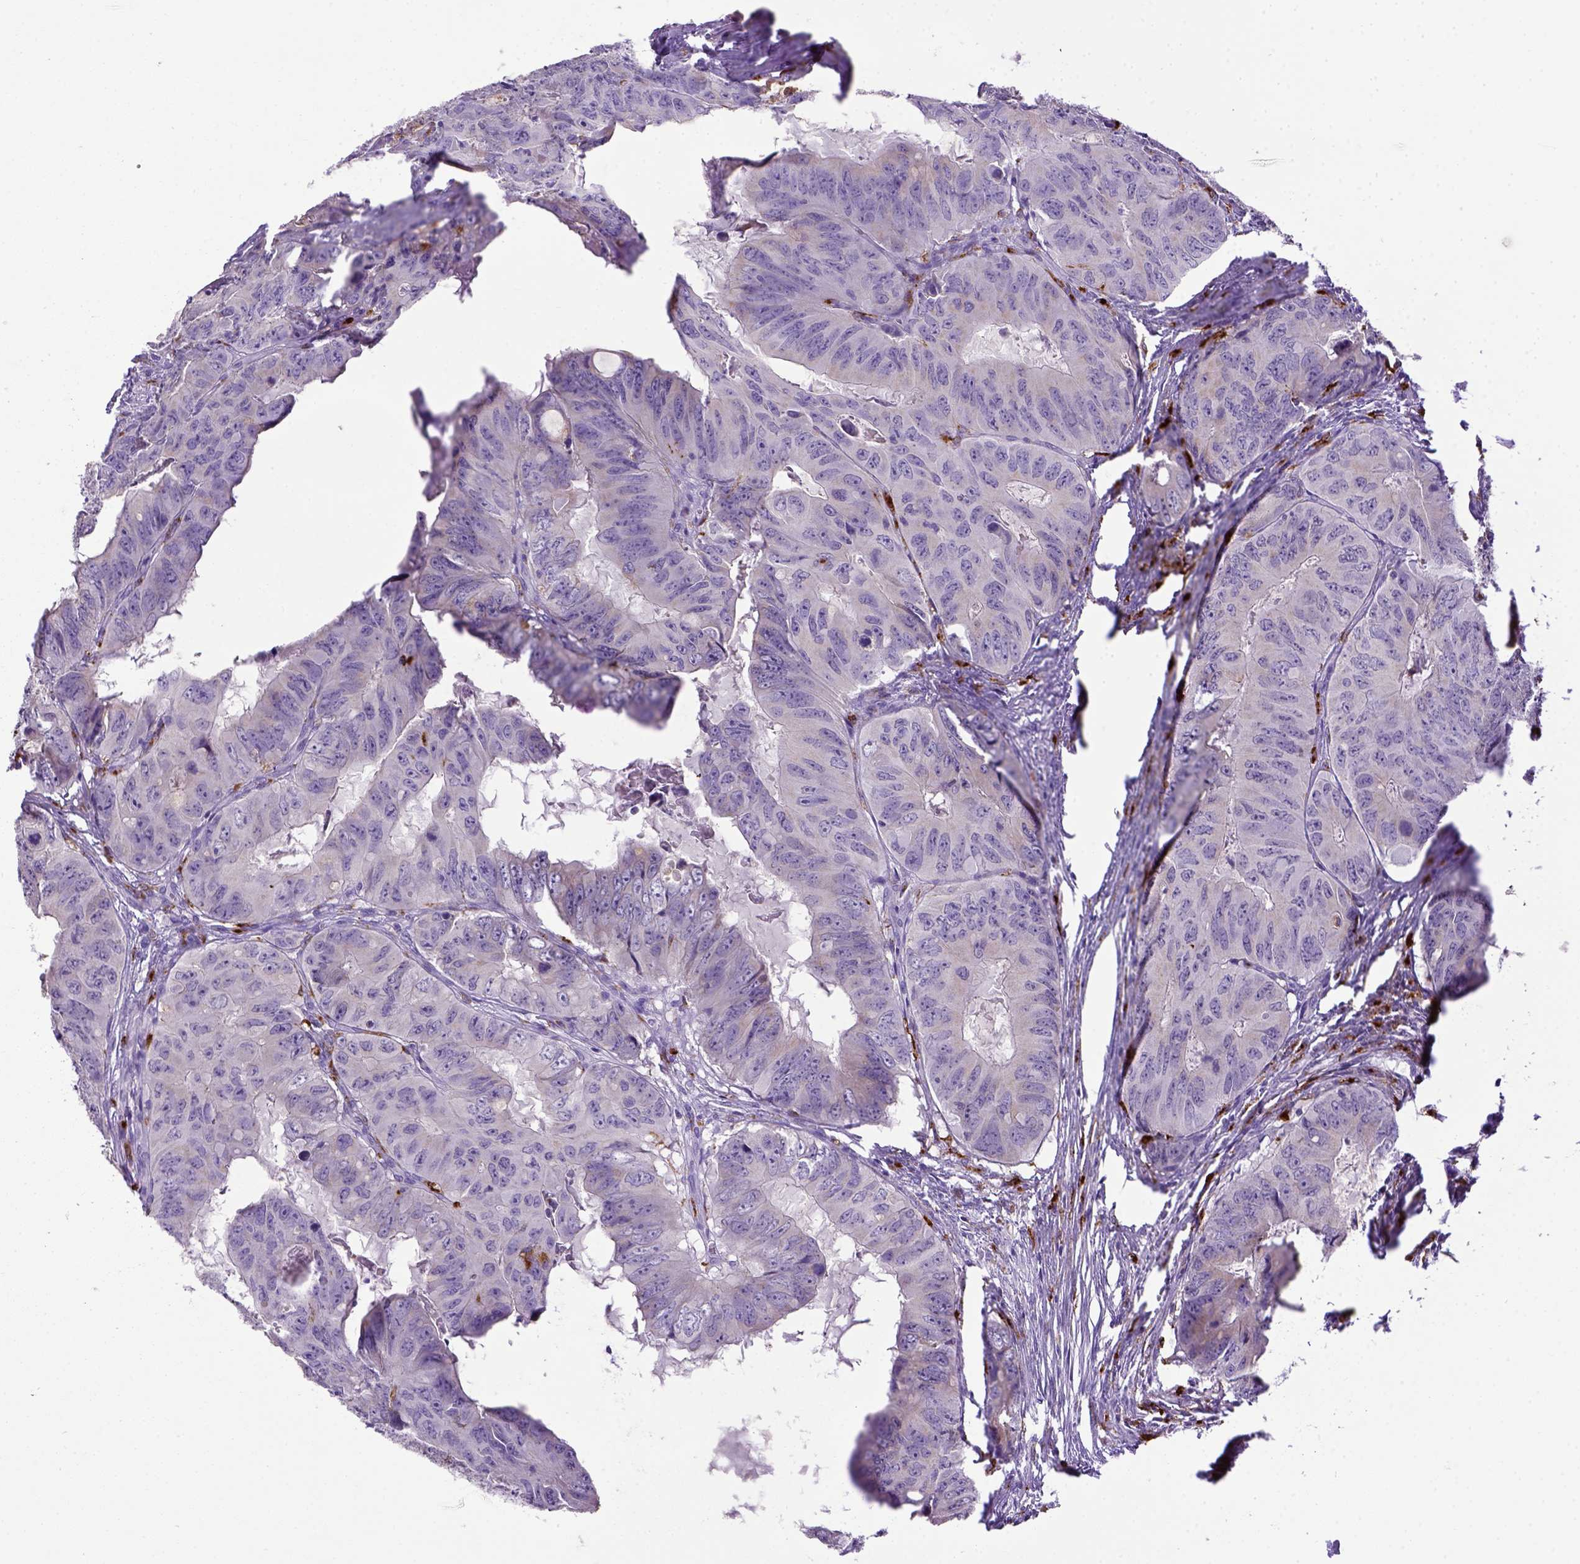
{"staining": {"intensity": "negative", "quantity": "none", "location": "none"}, "tissue": "colorectal cancer", "cell_type": "Tumor cells", "image_type": "cancer", "snomed": [{"axis": "morphology", "description": "Adenocarcinoma, NOS"}, {"axis": "topography", "description": "Colon"}], "caption": "Histopathology image shows no significant protein expression in tumor cells of colorectal cancer. (Brightfield microscopy of DAB (3,3'-diaminobenzidine) immunohistochemistry at high magnification).", "gene": "CD68", "patient": {"sex": "male", "age": 79}}